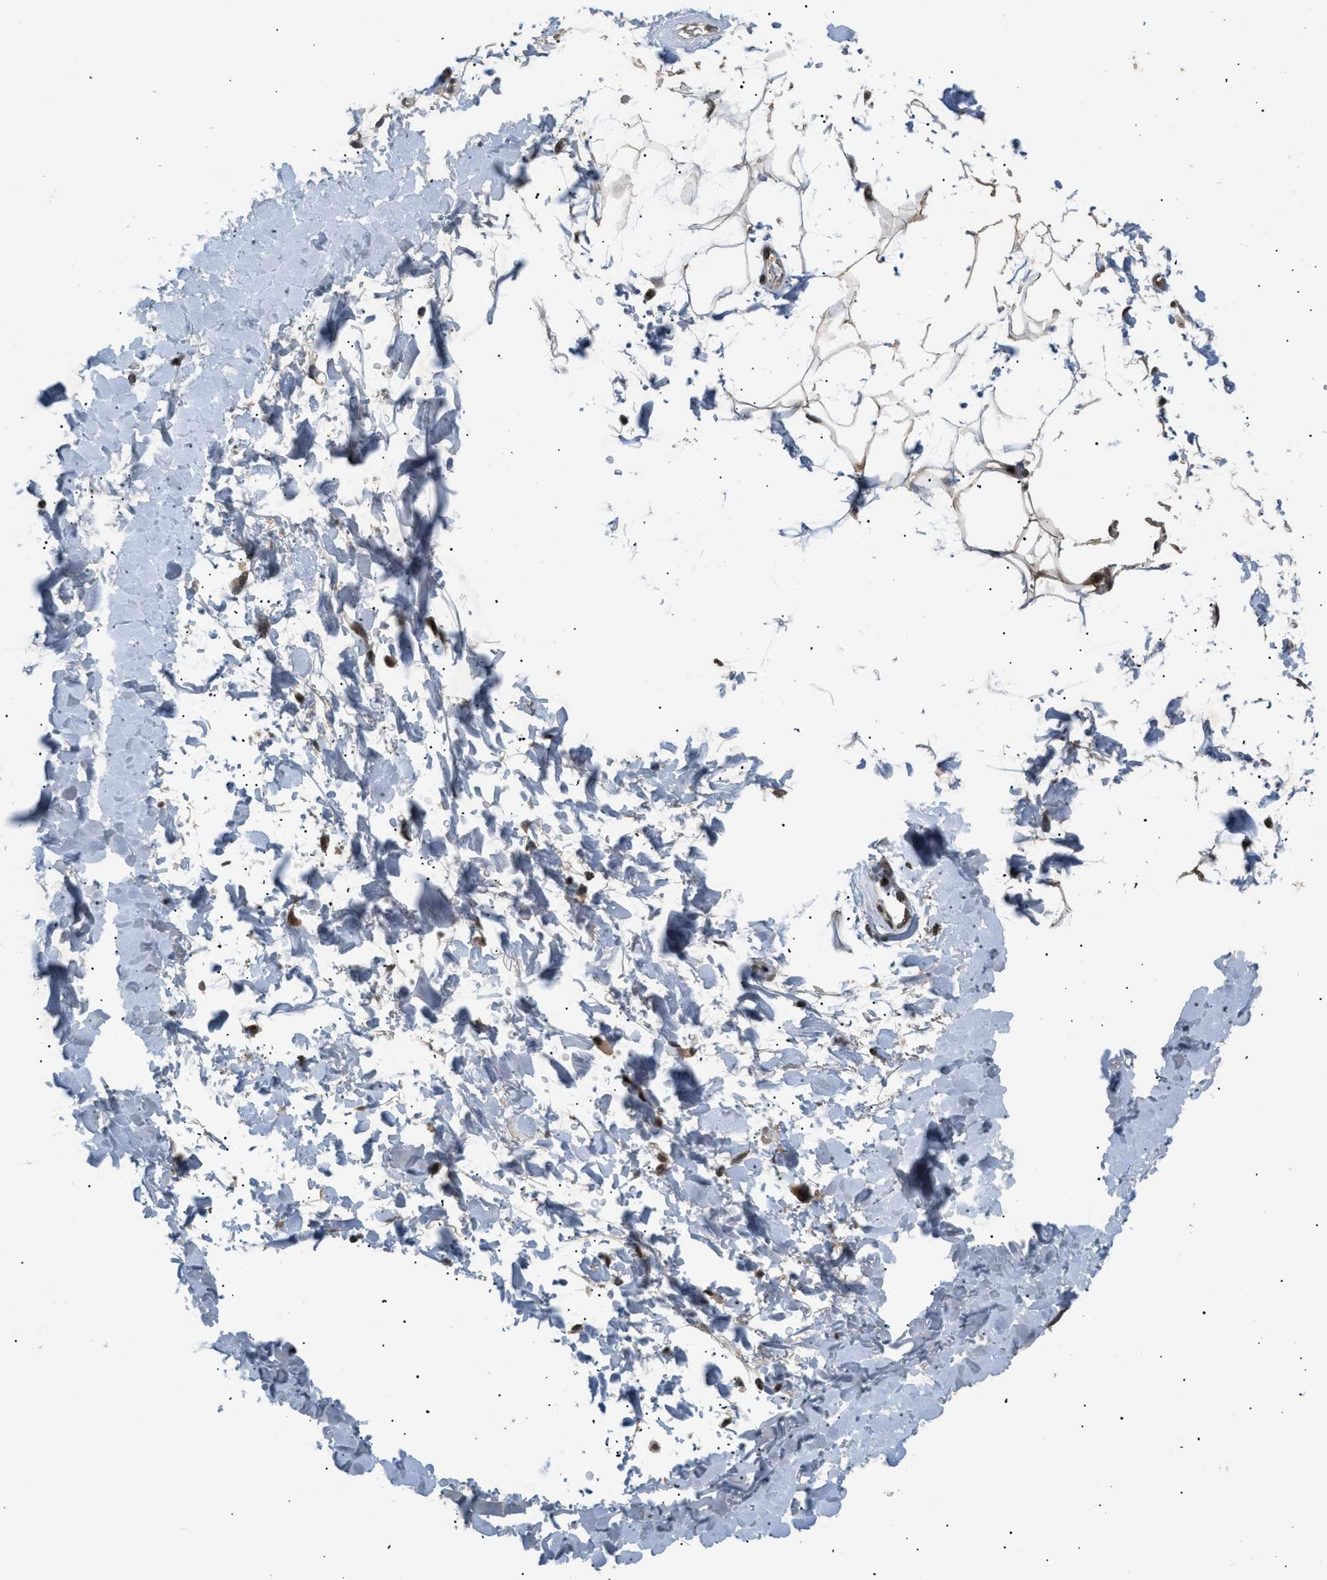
{"staining": {"intensity": "moderate", "quantity": ">75%", "location": "cytoplasmic/membranous,nuclear"}, "tissue": "adipose tissue", "cell_type": "Adipocytes", "image_type": "normal", "snomed": [{"axis": "morphology", "description": "Normal tissue, NOS"}, {"axis": "topography", "description": "Soft tissue"}], "caption": "DAB immunohistochemical staining of normal adipose tissue shows moderate cytoplasmic/membranous,nuclear protein positivity in about >75% of adipocytes.", "gene": "RBM5", "patient": {"sex": "male", "age": 72}}